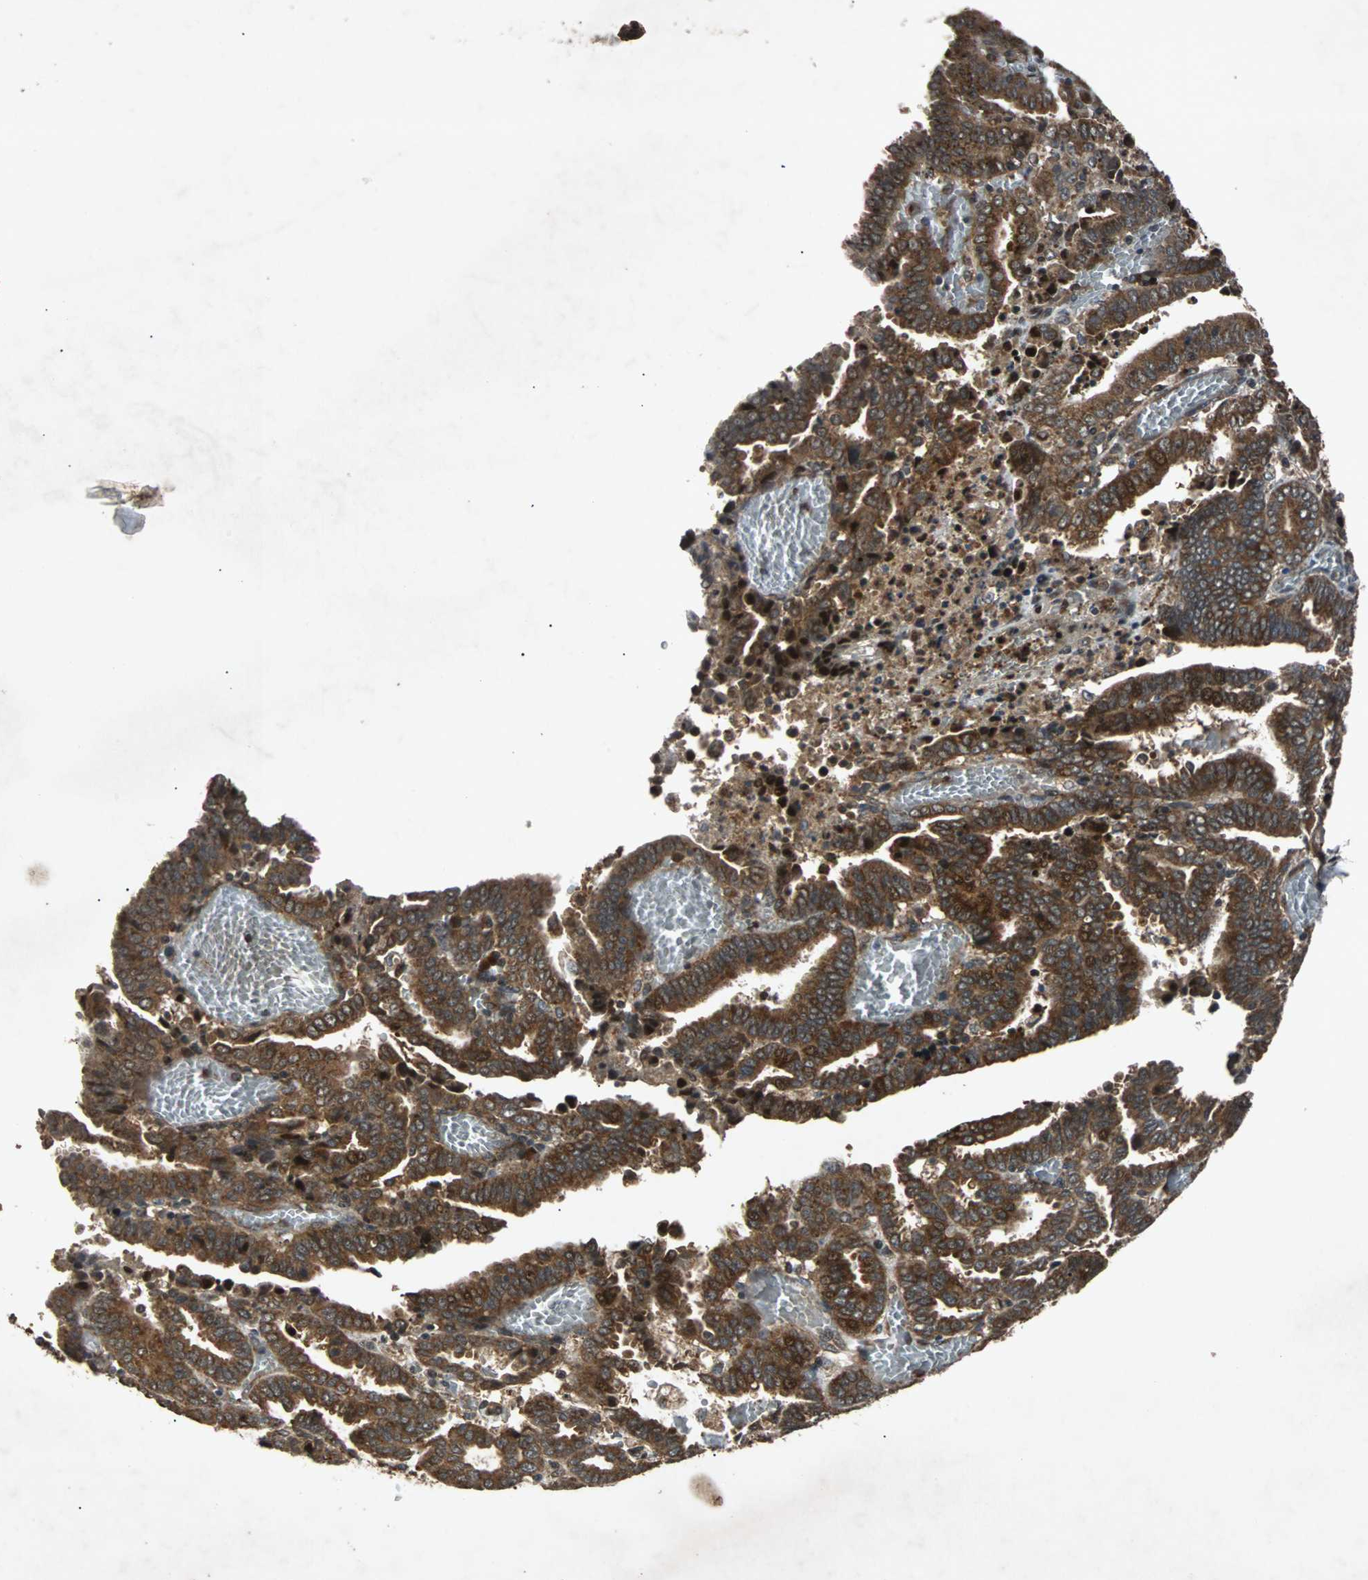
{"staining": {"intensity": "strong", "quantity": ">75%", "location": "cytoplasmic/membranous,nuclear"}, "tissue": "endometrial cancer", "cell_type": "Tumor cells", "image_type": "cancer", "snomed": [{"axis": "morphology", "description": "Adenocarcinoma, NOS"}, {"axis": "topography", "description": "Uterus"}], "caption": "Immunohistochemical staining of endometrial adenocarcinoma displays high levels of strong cytoplasmic/membranous and nuclear expression in about >75% of tumor cells.", "gene": "USP31", "patient": {"sex": "female", "age": 83}}